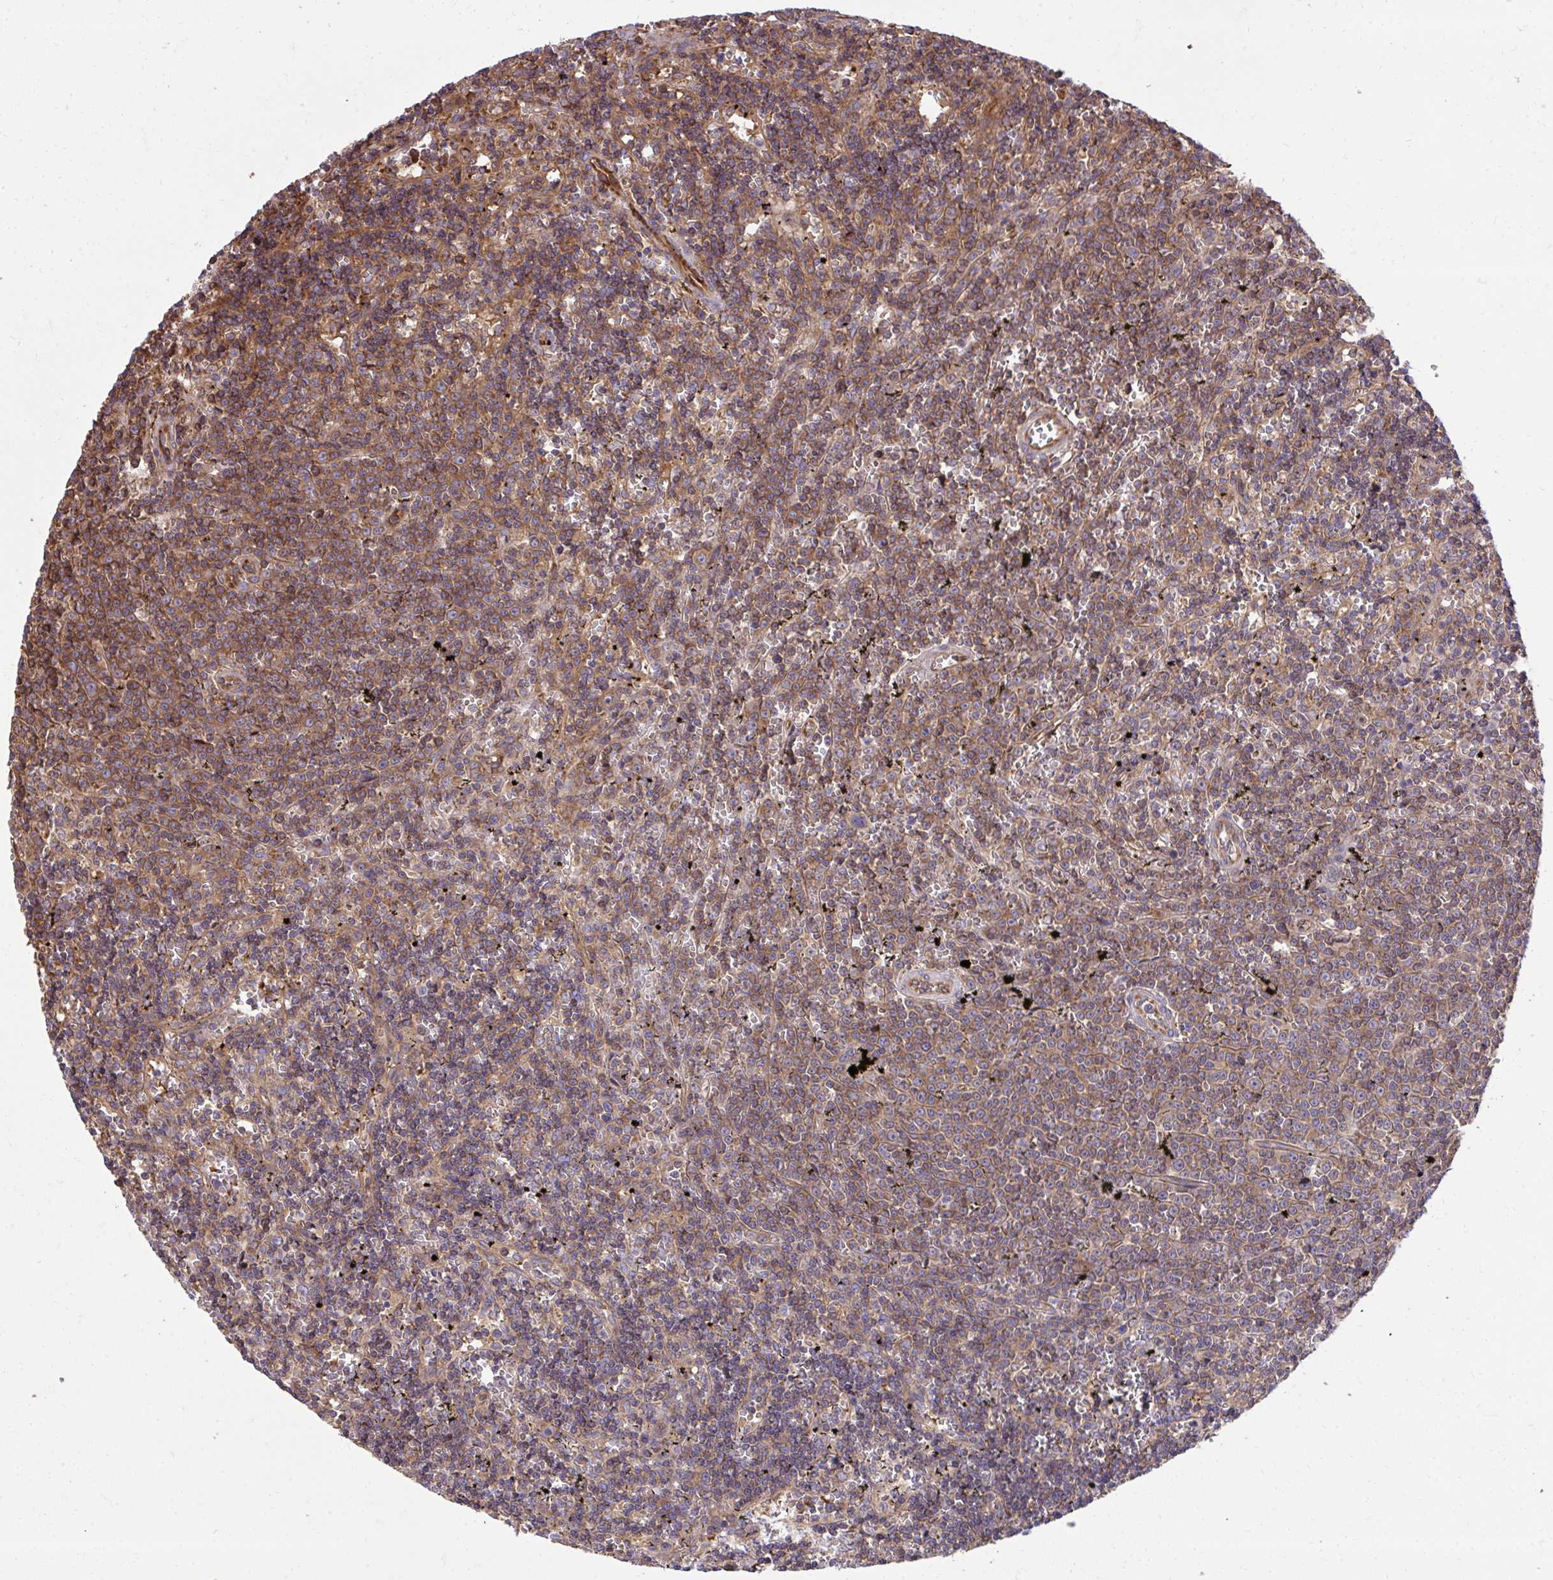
{"staining": {"intensity": "moderate", "quantity": "25%-75%", "location": "cytoplasmic/membranous"}, "tissue": "lymphoma", "cell_type": "Tumor cells", "image_type": "cancer", "snomed": [{"axis": "morphology", "description": "Malignant lymphoma, non-Hodgkin's type, Low grade"}, {"axis": "topography", "description": "Spleen"}], "caption": "Low-grade malignant lymphoma, non-Hodgkin's type stained with DAB (3,3'-diaminobenzidine) immunohistochemistry (IHC) reveals medium levels of moderate cytoplasmic/membranous positivity in about 25%-75% of tumor cells. Using DAB (brown) and hematoxylin (blue) stains, captured at high magnification using brightfield microscopy.", "gene": "NMNAT3", "patient": {"sex": "male", "age": 60}}